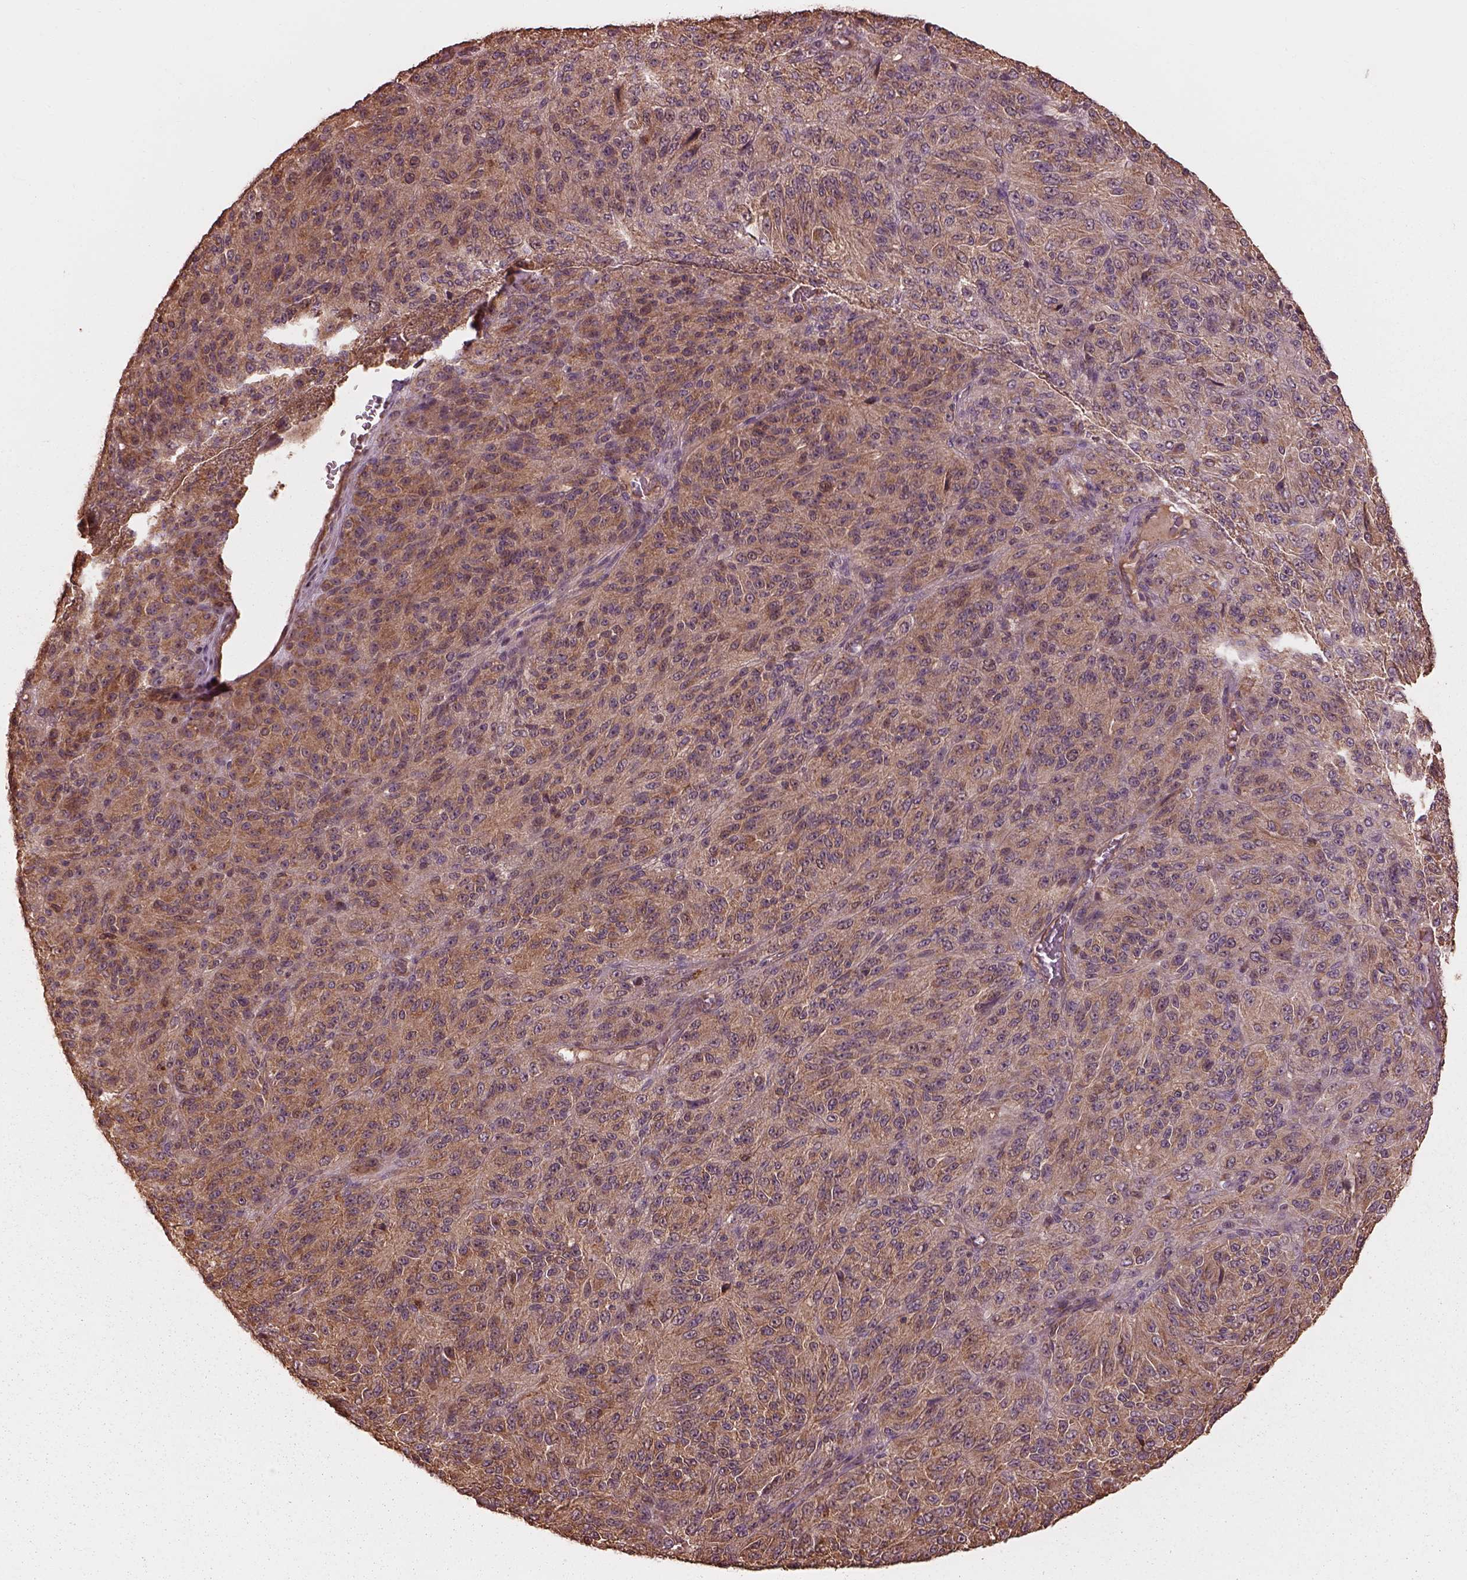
{"staining": {"intensity": "moderate", "quantity": "25%-75%", "location": "cytoplasmic/membranous"}, "tissue": "melanoma", "cell_type": "Tumor cells", "image_type": "cancer", "snomed": [{"axis": "morphology", "description": "Malignant melanoma, Metastatic site"}, {"axis": "topography", "description": "Brain"}], "caption": "IHC staining of malignant melanoma (metastatic site), which displays medium levels of moderate cytoplasmic/membranous staining in approximately 25%-75% of tumor cells indicating moderate cytoplasmic/membranous protein expression. The staining was performed using DAB (3,3'-diaminobenzidine) (brown) for protein detection and nuclei were counterstained in hematoxylin (blue).", "gene": "METTL4", "patient": {"sex": "female", "age": 56}}